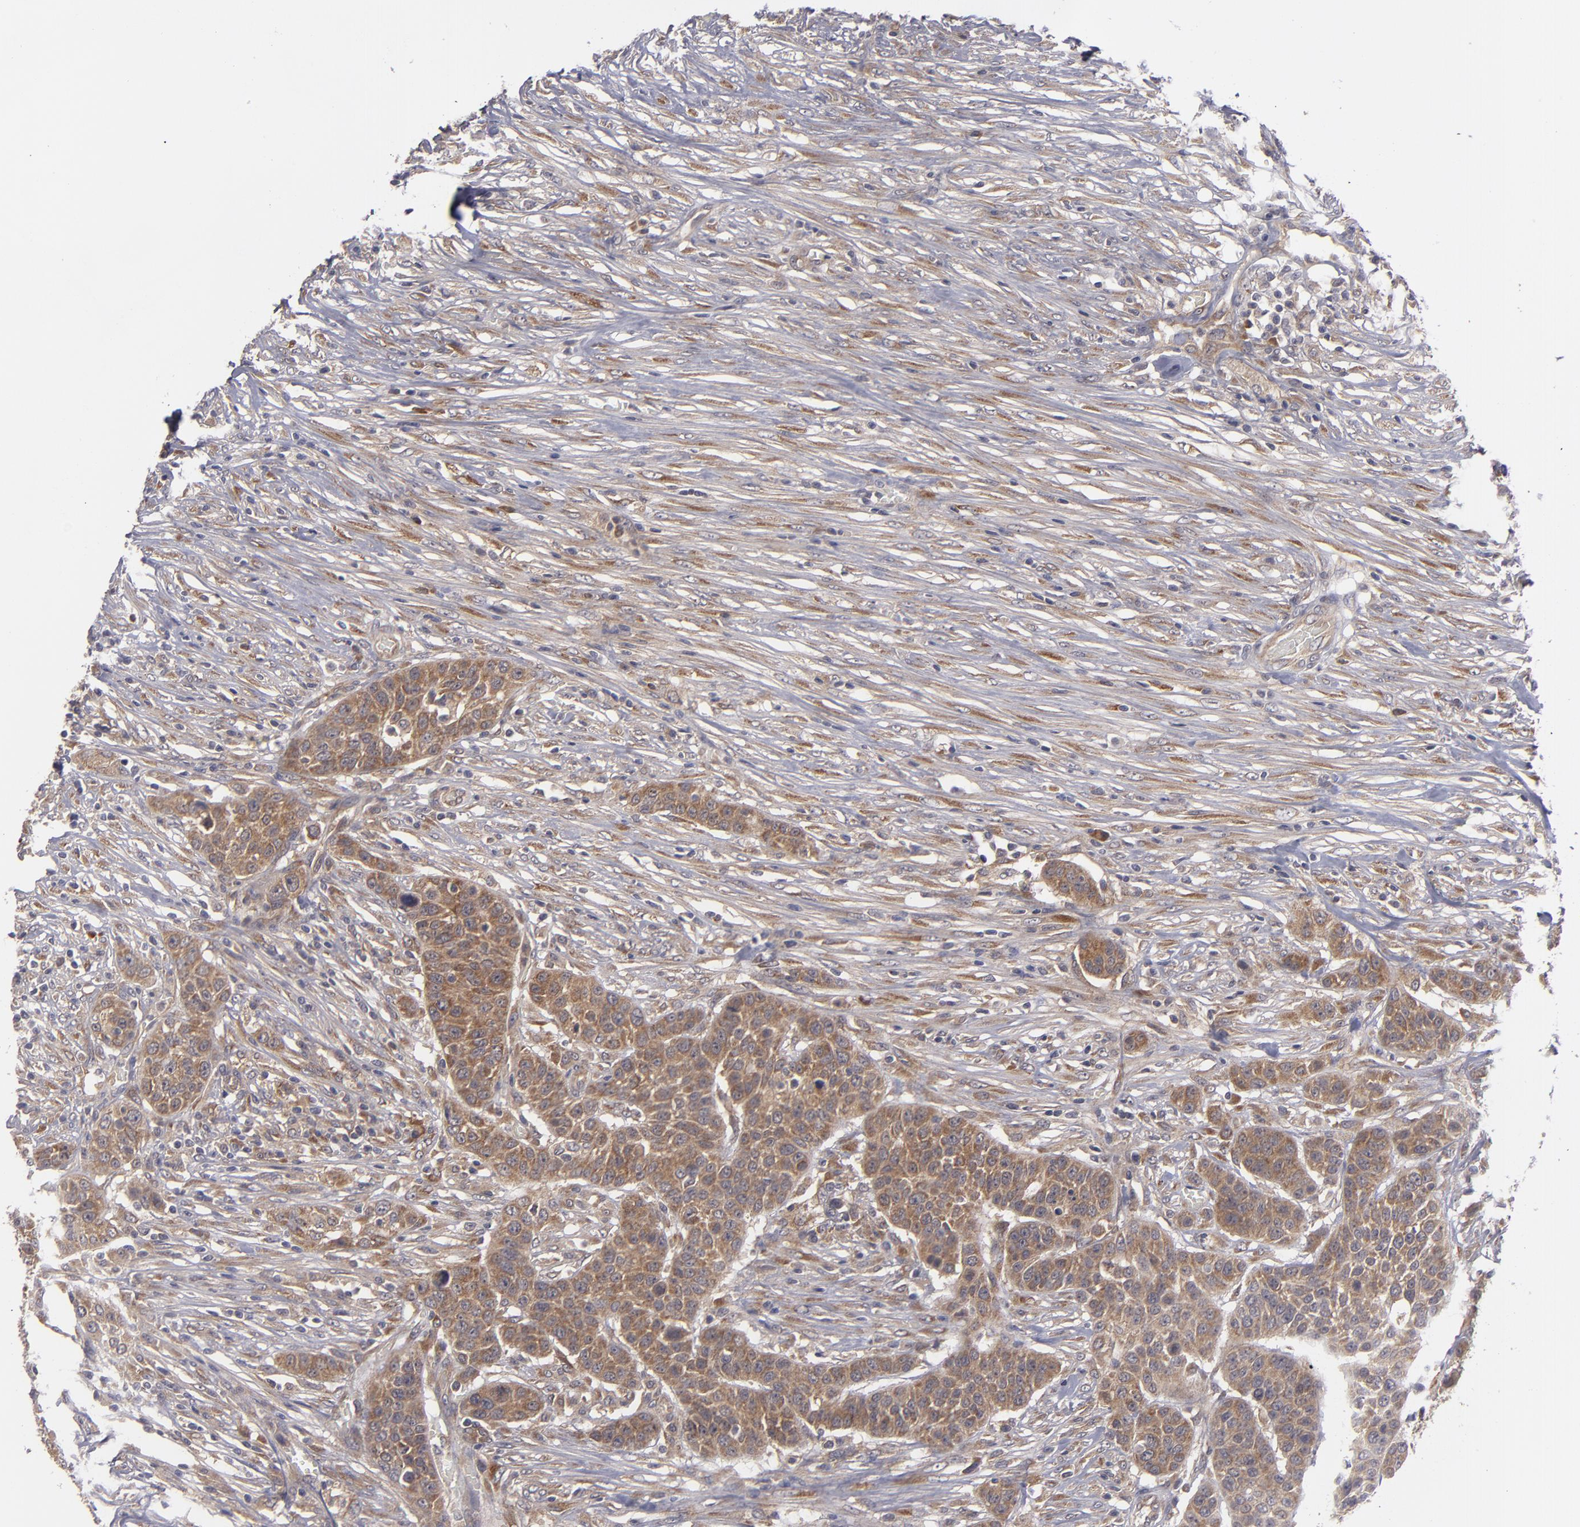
{"staining": {"intensity": "moderate", "quantity": ">75%", "location": "cytoplasmic/membranous"}, "tissue": "urothelial cancer", "cell_type": "Tumor cells", "image_type": "cancer", "snomed": [{"axis": "morphology", "description": "Urothelial carcinoma, High grade"}, {"axis": "topography", "description": "Urinary bladder"}], "caption": "Immunohistochemical staining of urothelial cancer displays medium levels of moderate cytoplasmic/membranous expression in about >75% of tumor cells.", "gene": "BMP6", "patient": {"sex": "male", "age": 74}}